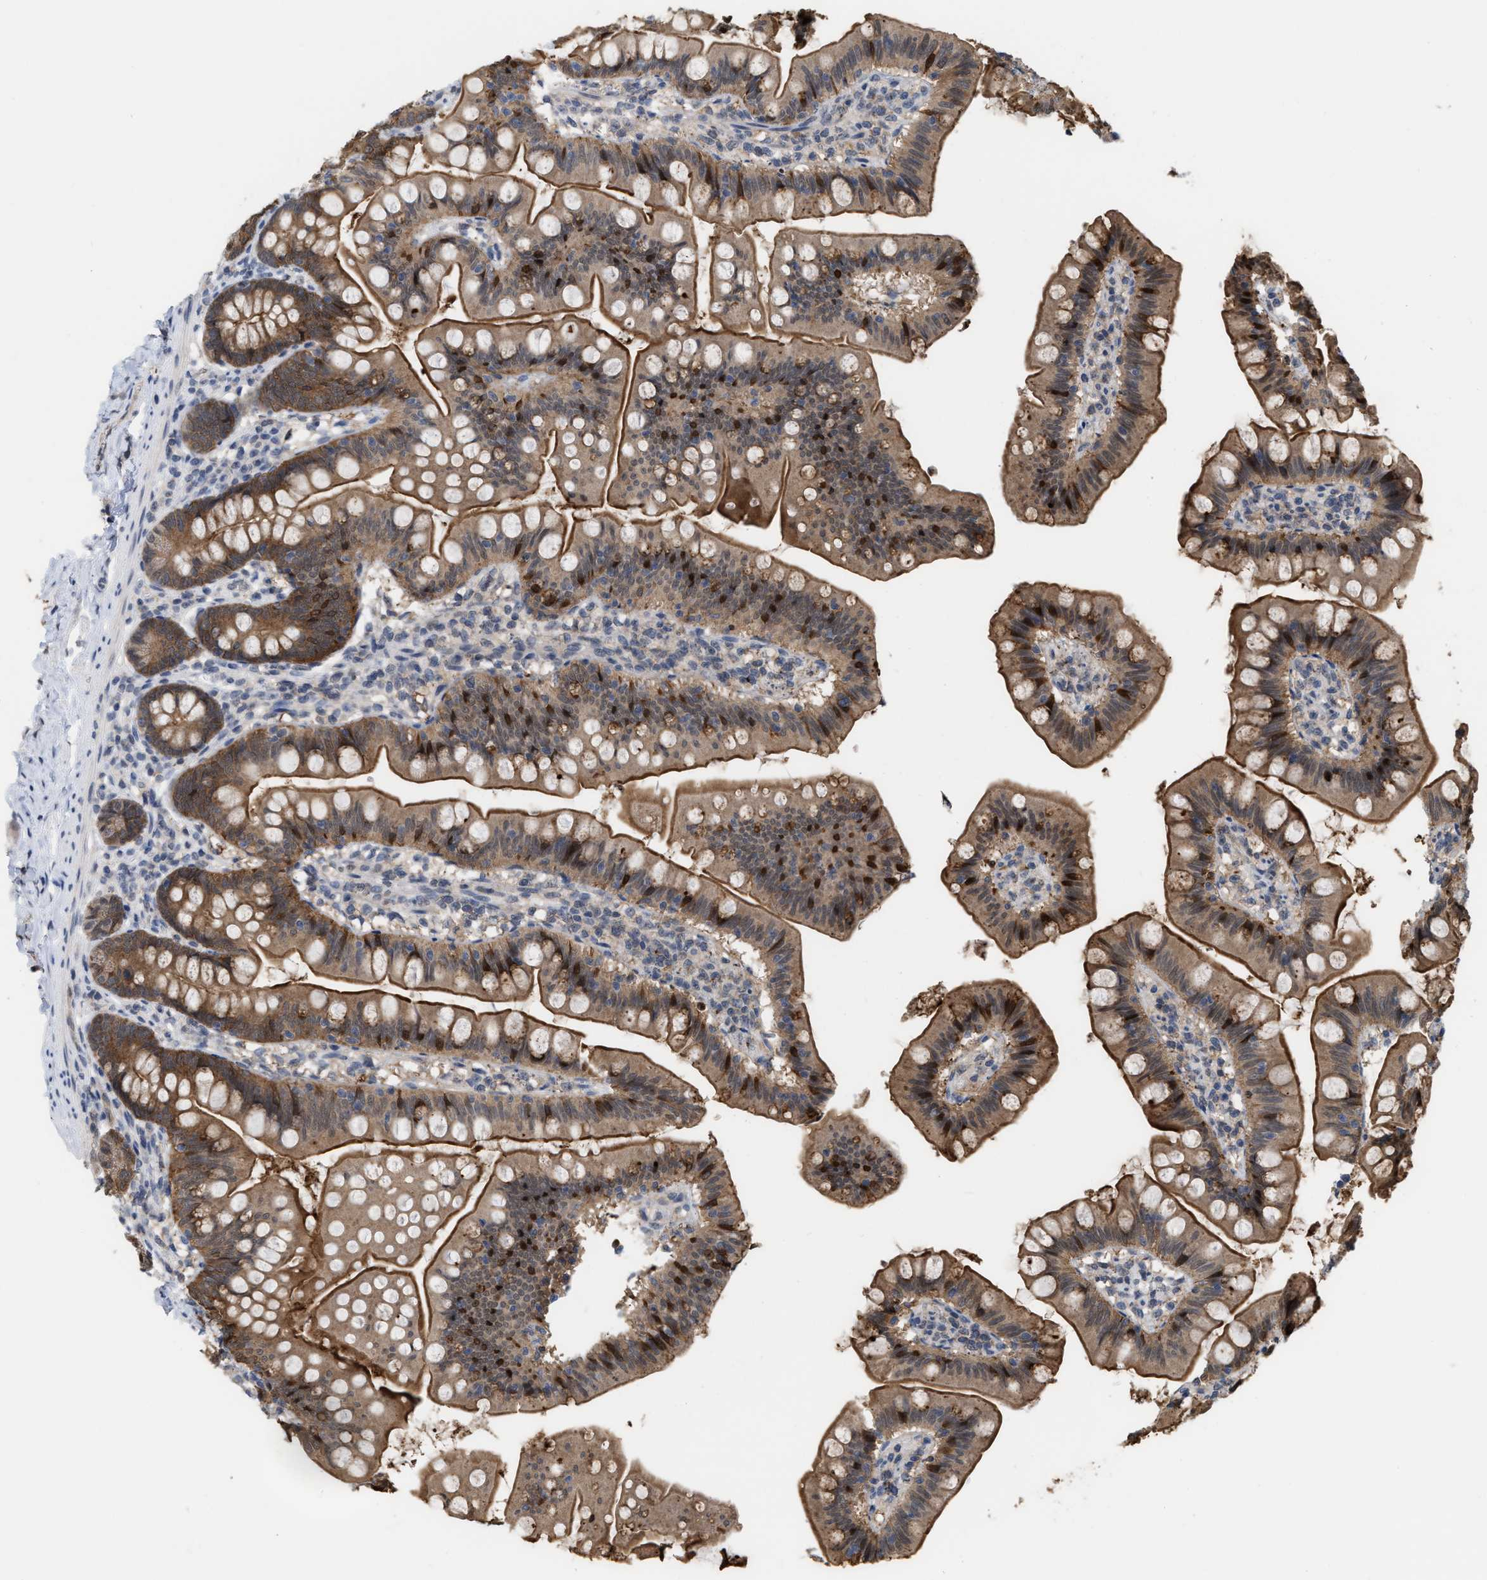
{"staining": {"intensity": "strong", "quantity": ">75%", "location": "cytoplasmic/membranous,nuclear"}, "tissue": "small intestine", "cell_type": "Glandular cells", "image_type": "normal", "snomed": [{"axis": "morphology", "description": "Normal tissue, NOS"}, {"axis": "topography", "description": "Small intestine"}], "caption": "Small intestine stained for a protein displays strong cytoplasmic/membranous,nuclear positivity in glandular cells. (DAB = brown stain, brightfield microscopy at high magnification).", "gene": "BAIAP2L1", "patient": {"sex": "male", "age": 7}}